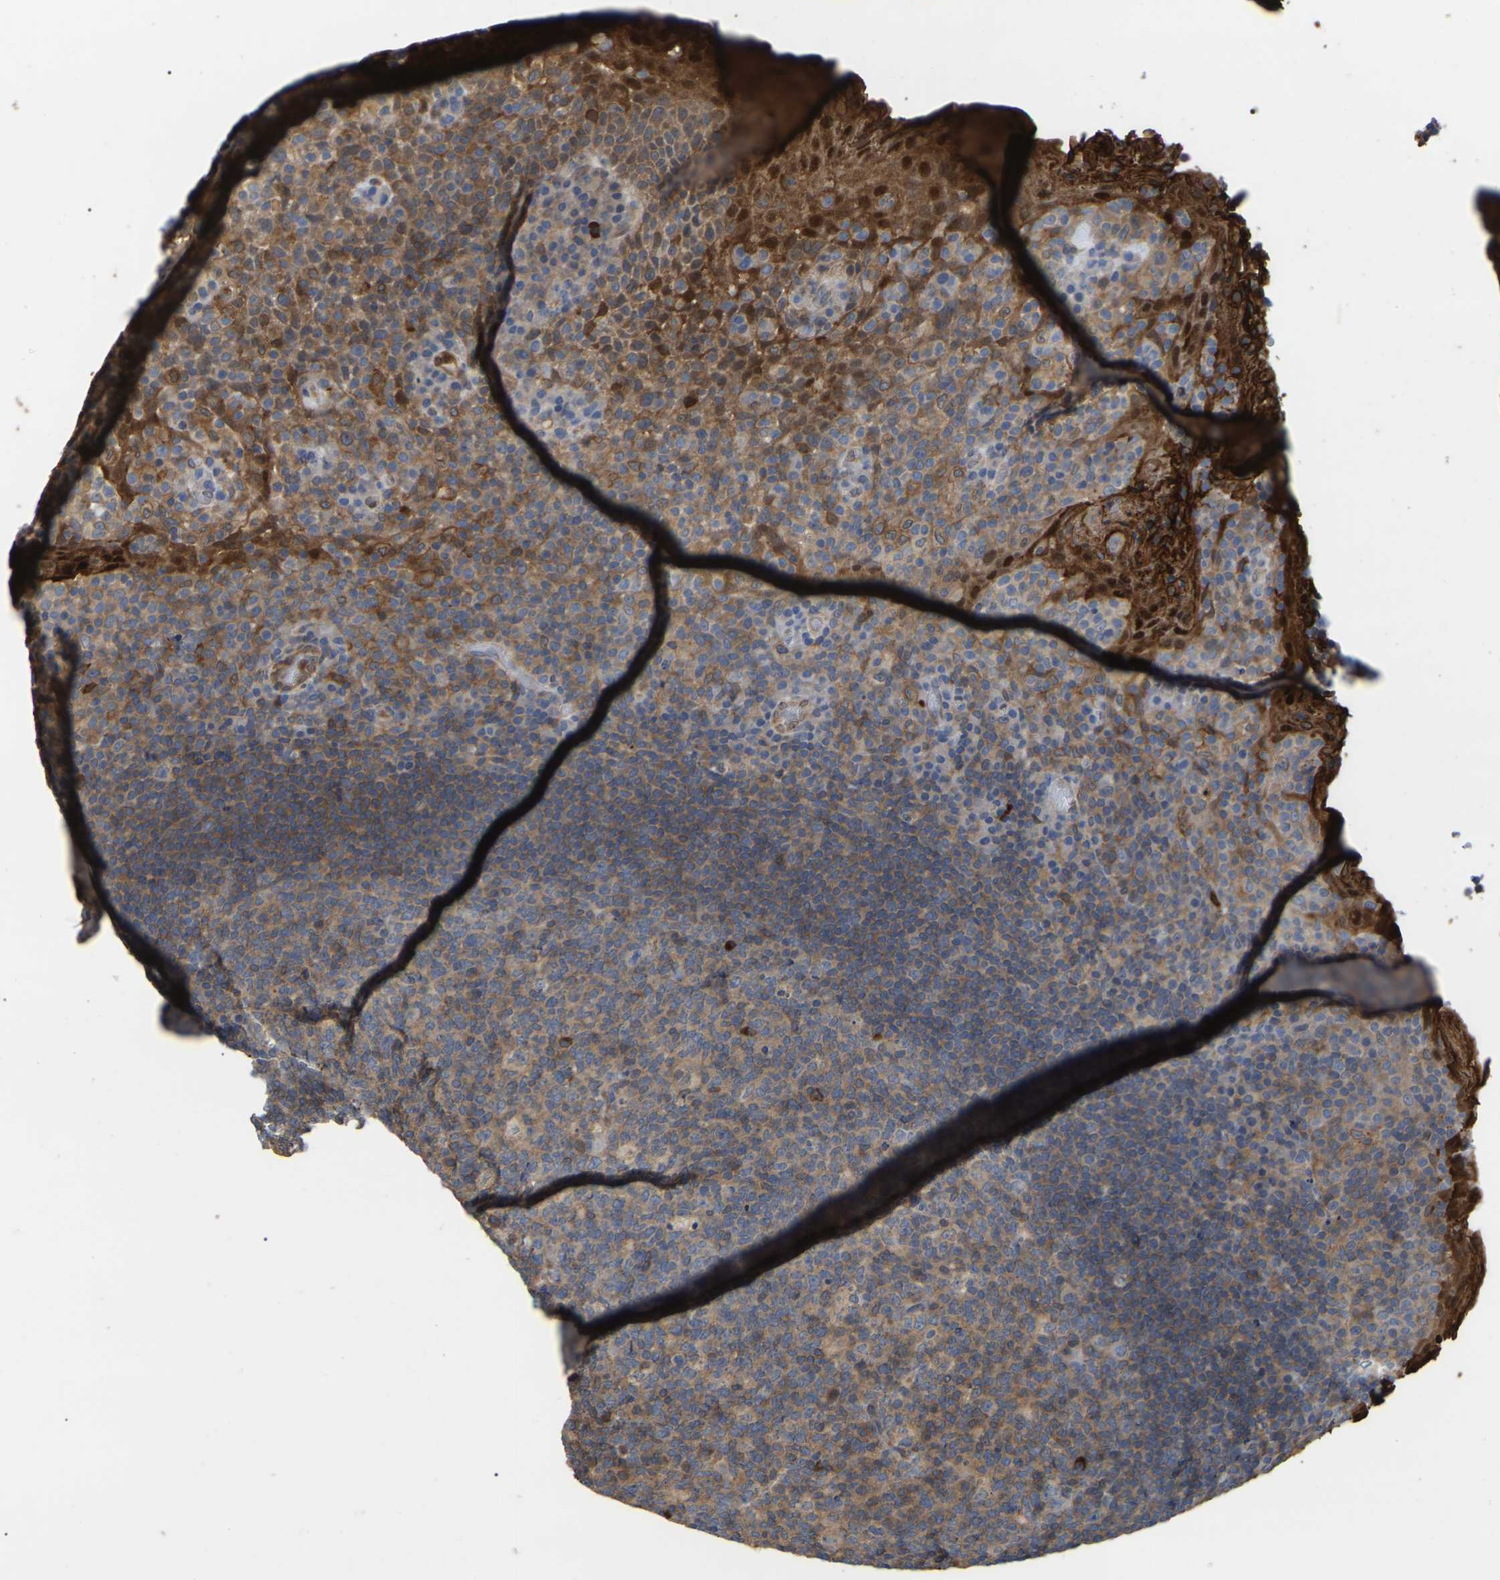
{"staining": {"intensity": "weak", "quantity": "25%-75%", "location": "cytoplasmic/membranous"}, "tissue": "tonsil", "cell_type": "Germinal center cells", "image_type": "normal", "snomed": [{"axis": "morphology", "description": "Normal tissue, NOS"}, {"axis": "topography", "description": "Tonsil"}], "caption": "Immunohistochemical staining of benign human tonsil displays 25%-75% levels of weak cytoplasmic/membranous protein staining in approximately 25%-75% of germinal center cells.", "gene": "CIT", "patient": {"sex": "male", "age": 17}}